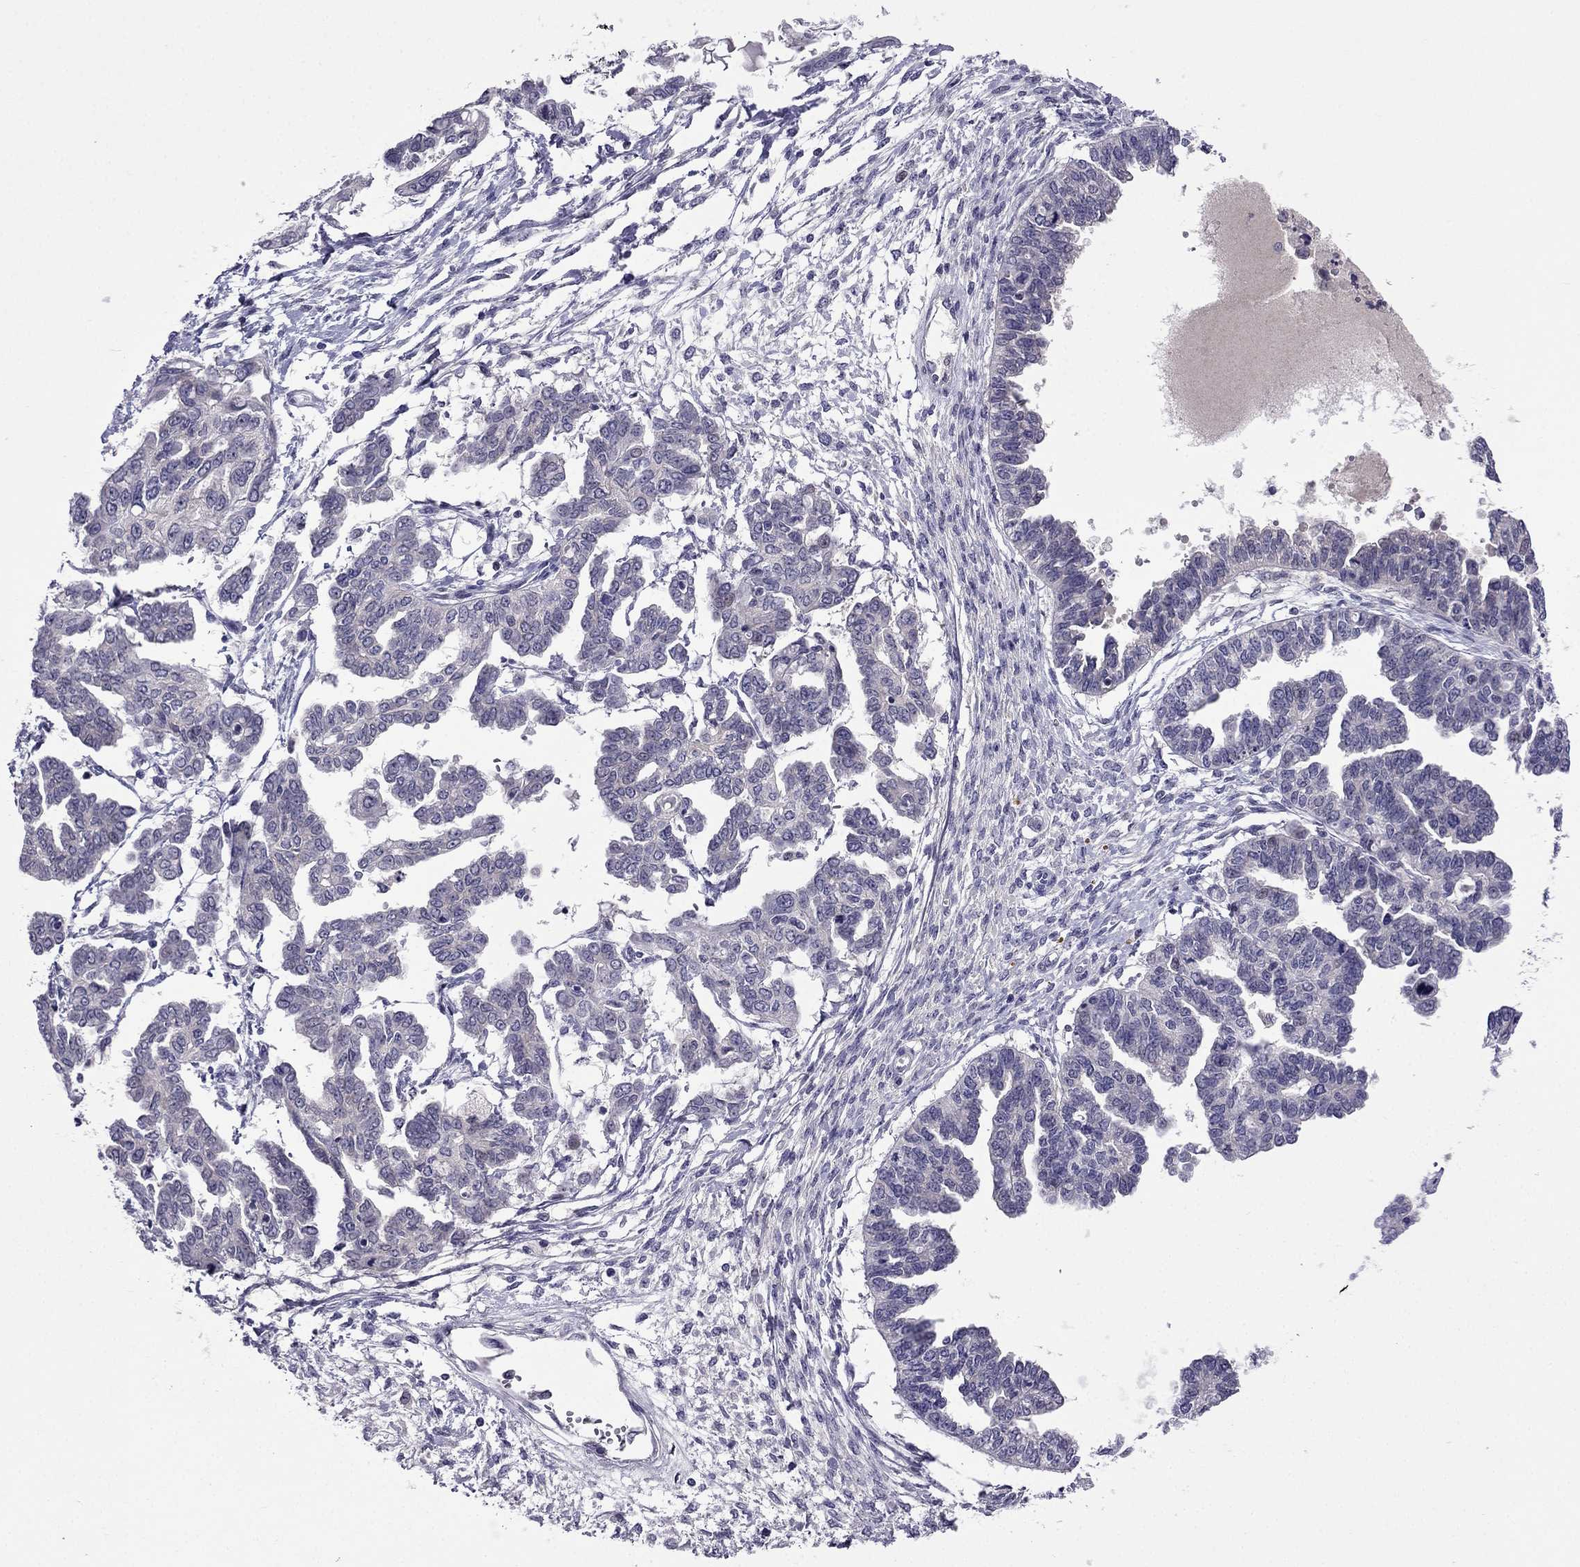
{"staining": {"intensity": "negative", "quantity": "none", "location": "none"}, "tissue": "ovarian cancer", "cell_type": "Tumor cells", "image_type": "cancer", "snomed": [{"axis": "morphology", "description": "Cystadenocarcinoma, serous, NOS"}, {"axis": "topography", "description": "Ovary"}], "caption": "Tumor cells show no significant protein expression in serous cystadenocarcinoma (ovarian). Brightfield microscopy of immunohistochemistry (IHC) stained with DAB (brown) and hematoxylin (blue), captured at high magnification.", "gene": "SPTBN4", "patient": {"sex": "female", "age": 53}}